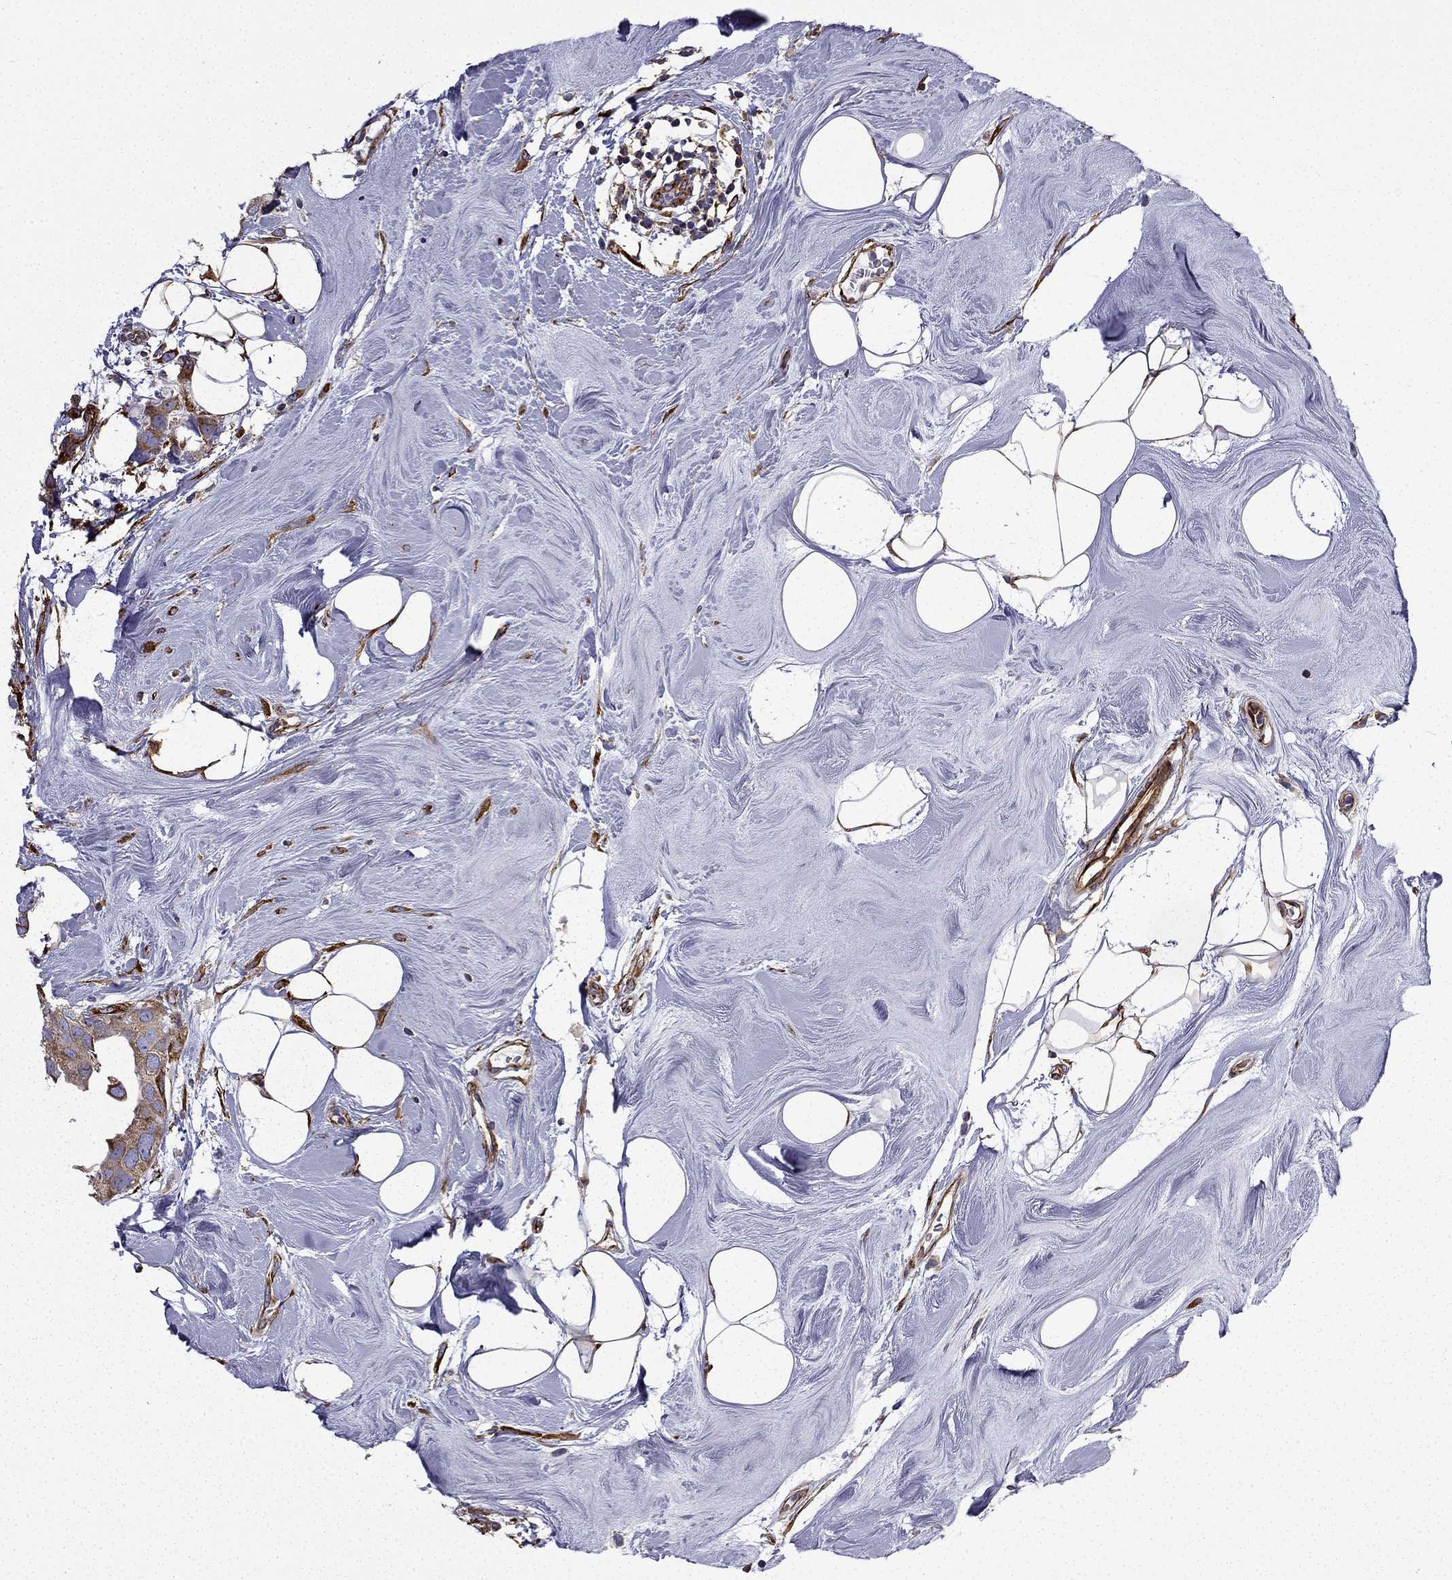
{"staining": {"intensity": "moderate", "quantity": ">75%", "location": "cytoplasmic/membranous"}, "tissue": "breast cancer", "cell_type": "Tumor cells", "image_type": "cancer", "snomed": [{"axis": "morphology", "description": "Normal tissue, NOS"}, {"axis": "morphology", "description": "Duct carcinoma"}, {"axis": "topography", "description": "Breast"}], "caption": "The photomicrograph shows a brown stain indicating the presence of a protein in the cytoplasmic/membranous of tumor cells in breast cancer.", "gene": "MAP4", "patient": {"sex": "female", "age": 40}}